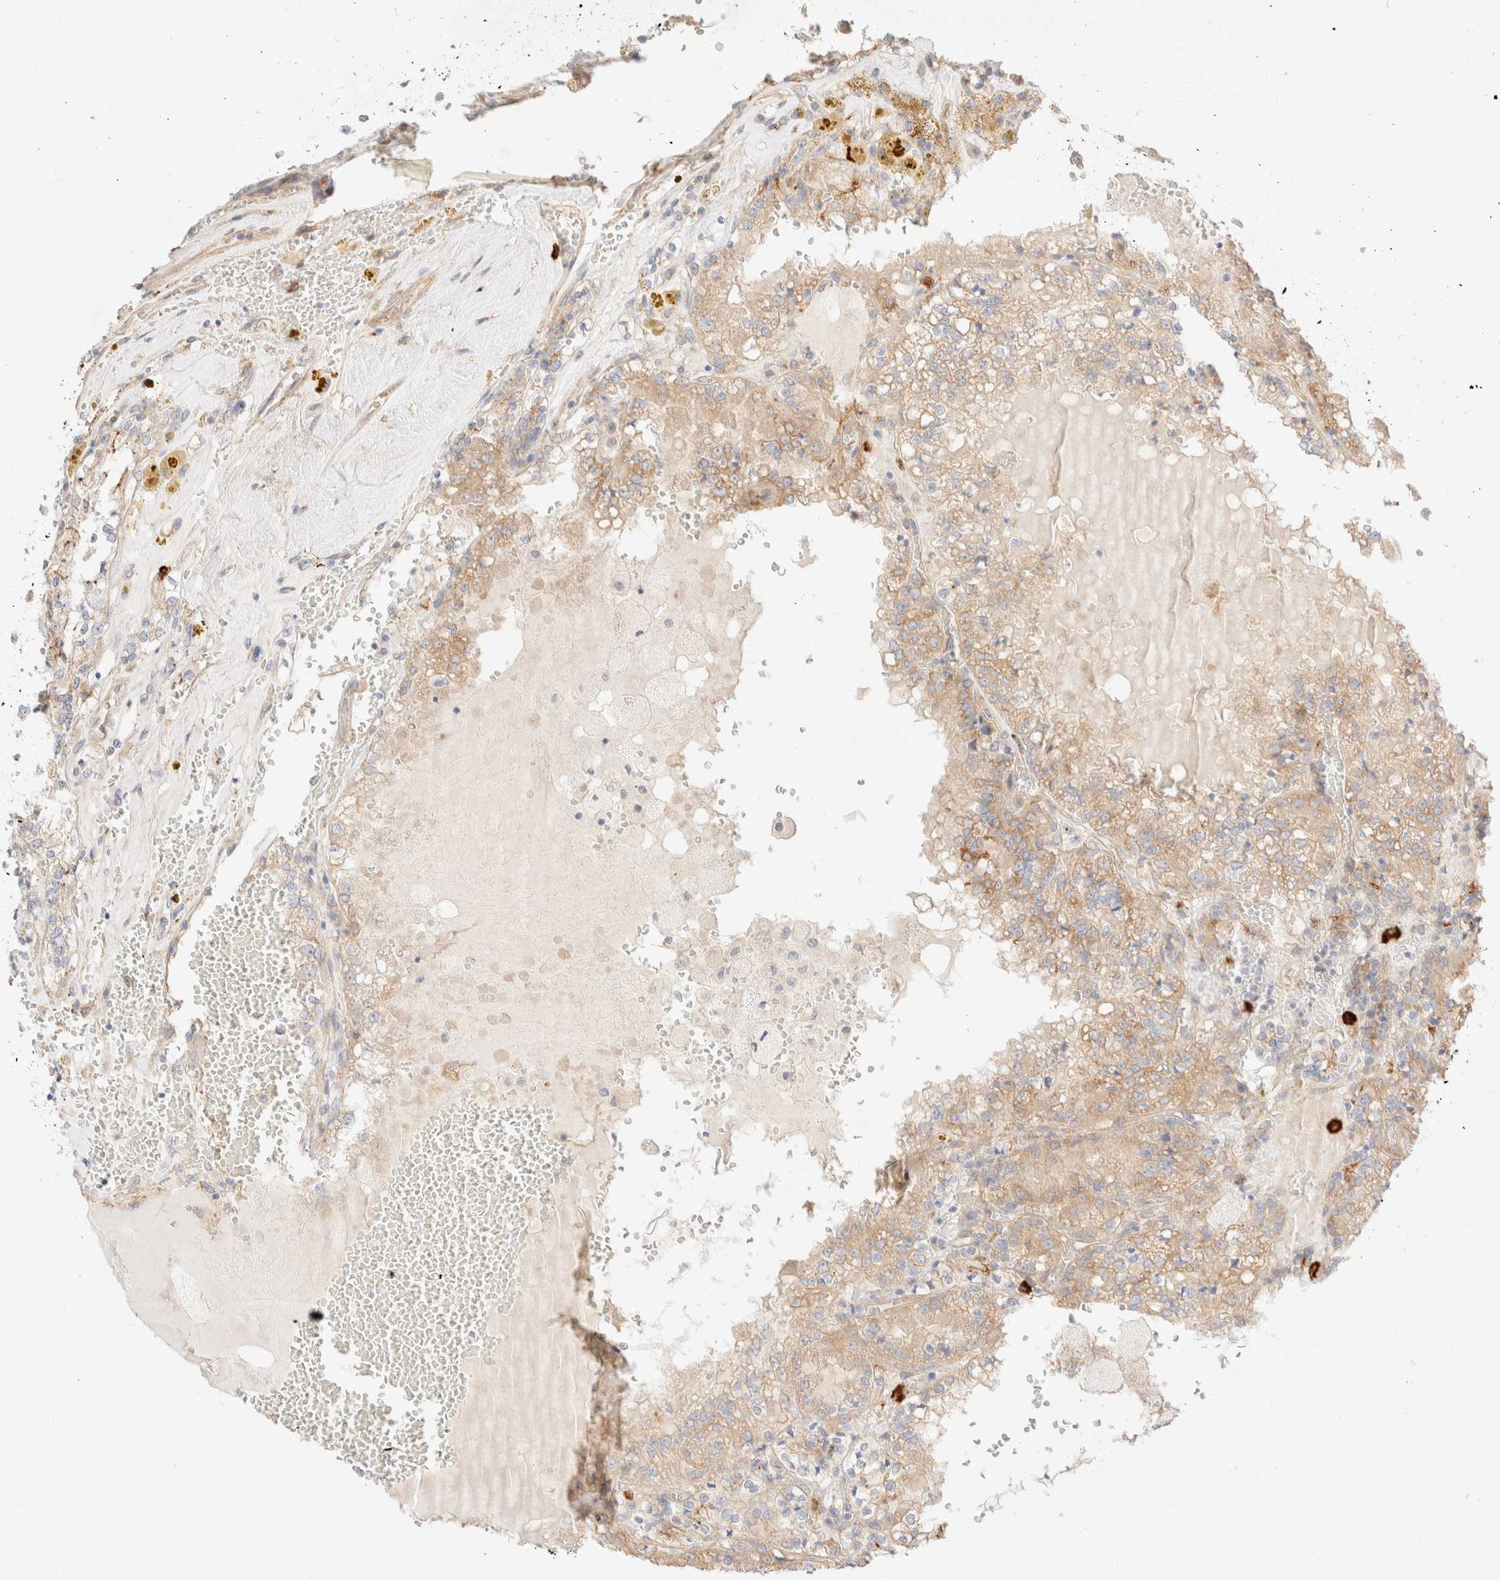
{"staining": {"intensity": "weak", "quantity": ">75%", "location": "cytoplasmic/membranous"}, "tissue": "renal cancer", "cell_type": "Tumor cells", "image_type": "cancer", "snomed": [{"axis": "morphology", "description": "Adenocarcinoma, NOS"}, {"axis": "topography", "description": "Kidney"}], "caption": "Human adenocarcinoma (renal) stained with a protein marker exhibits weak staining in tumor cells.", "gene": "NIBAN2", "patient": {"sex": "female", "age": 56}}